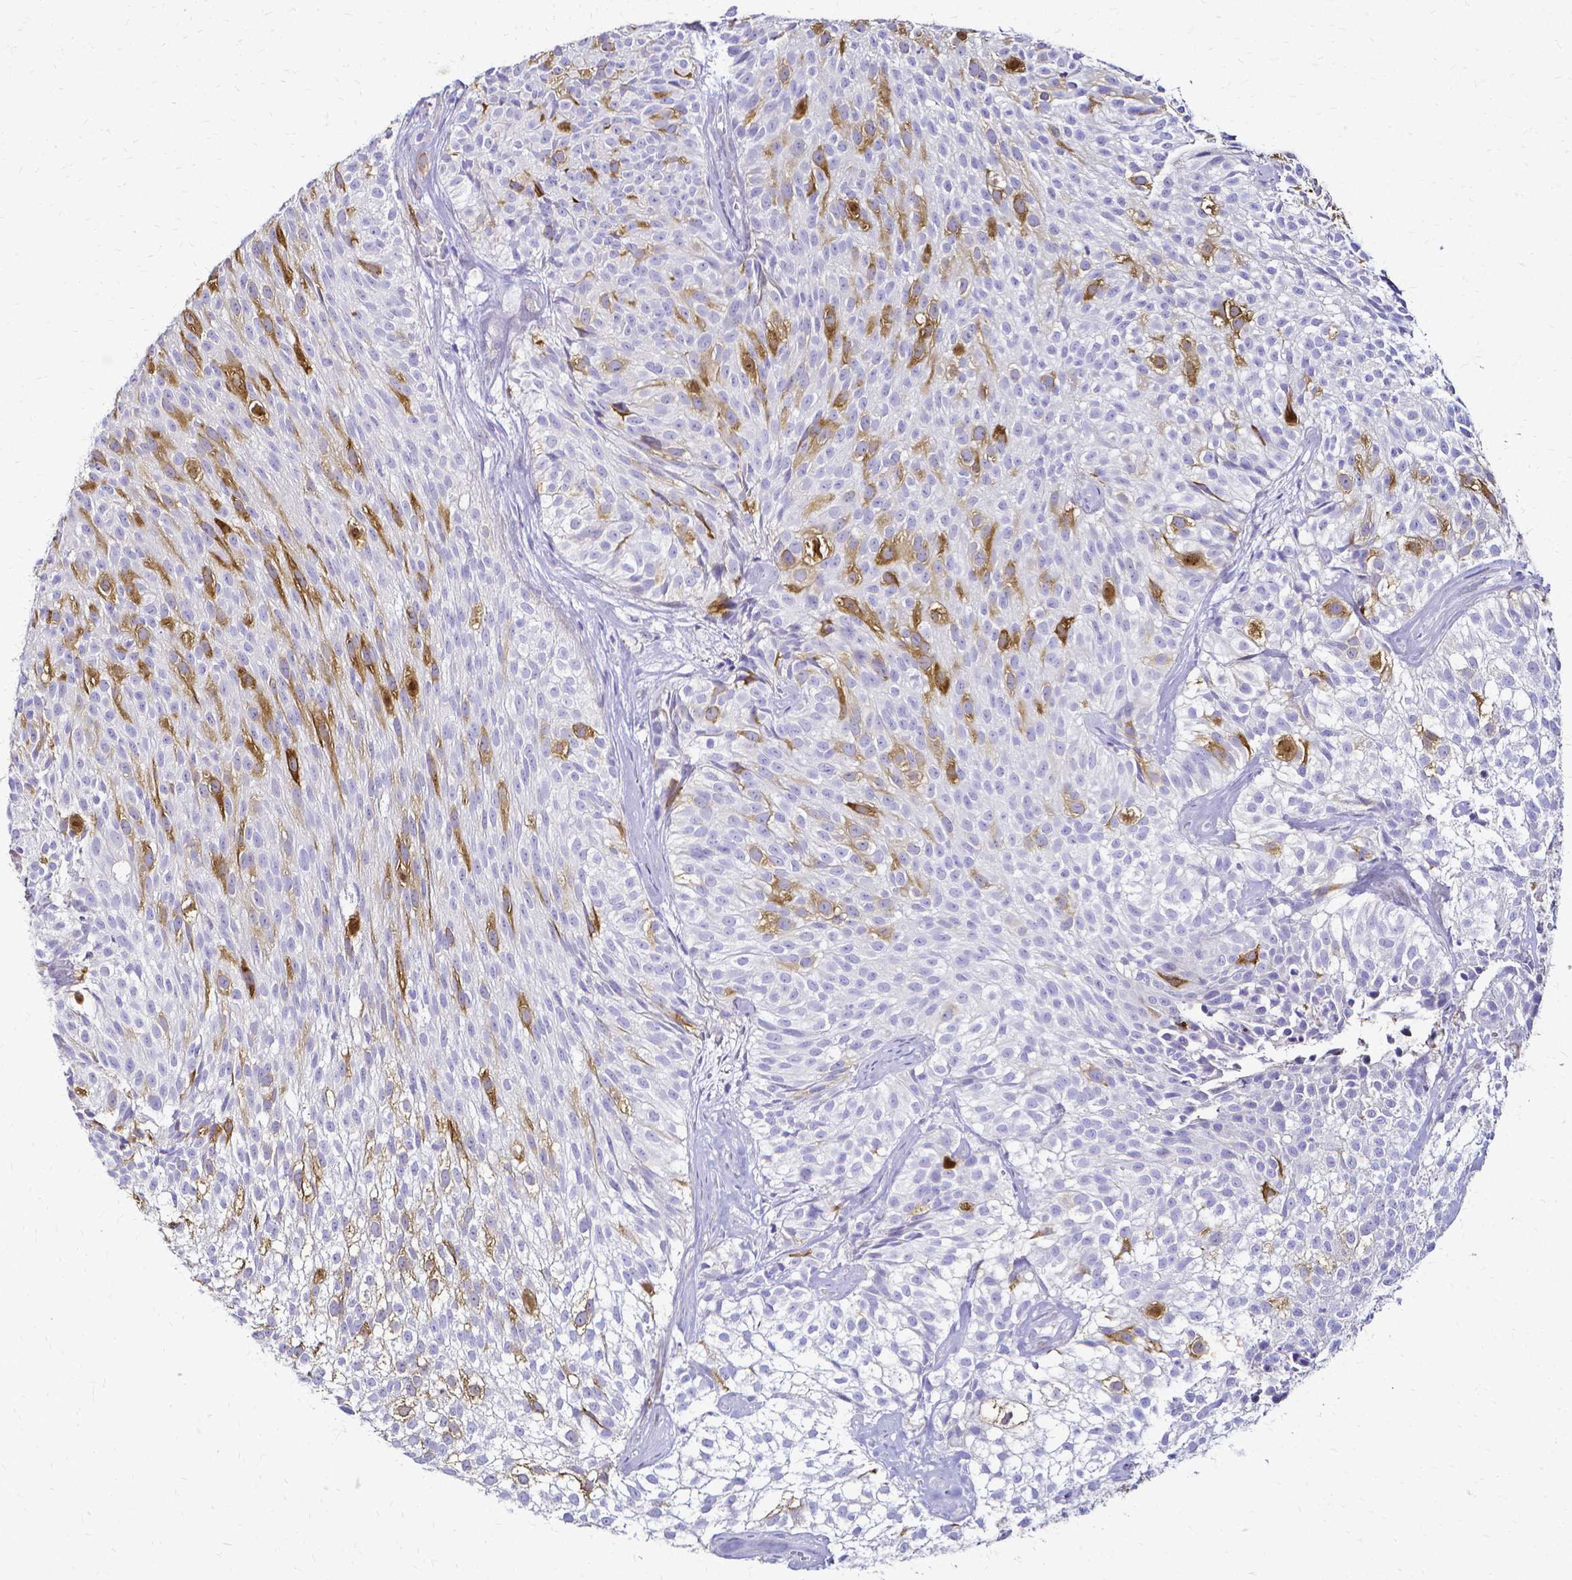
{"staining": {"intensity": "moderate", "quantity": "<25%", "location": "cytoplasmic/membranous"}, "tissue": "urothelial cancer", "cell_type": "Tumor cells", "image_type": "cancer", "snomed": [{"axis": "morphology", "description": "Urothelial carcinoma, Low grade"}, {"axis": "topography", "description": "Urinary bladder"}], "caption": "An immunohistochemistry photomicrograph of neoplastic tissue is shown. Protein staining in brown labels moderate cytoplasmic/membranous positivity in low-grade urothelial carcinoma within tumor cells. (Brightfield microscopy of DAB IHC at high magnification).", "gene": "CCNB1", "patient": {"sex": "male", "age": 70}}